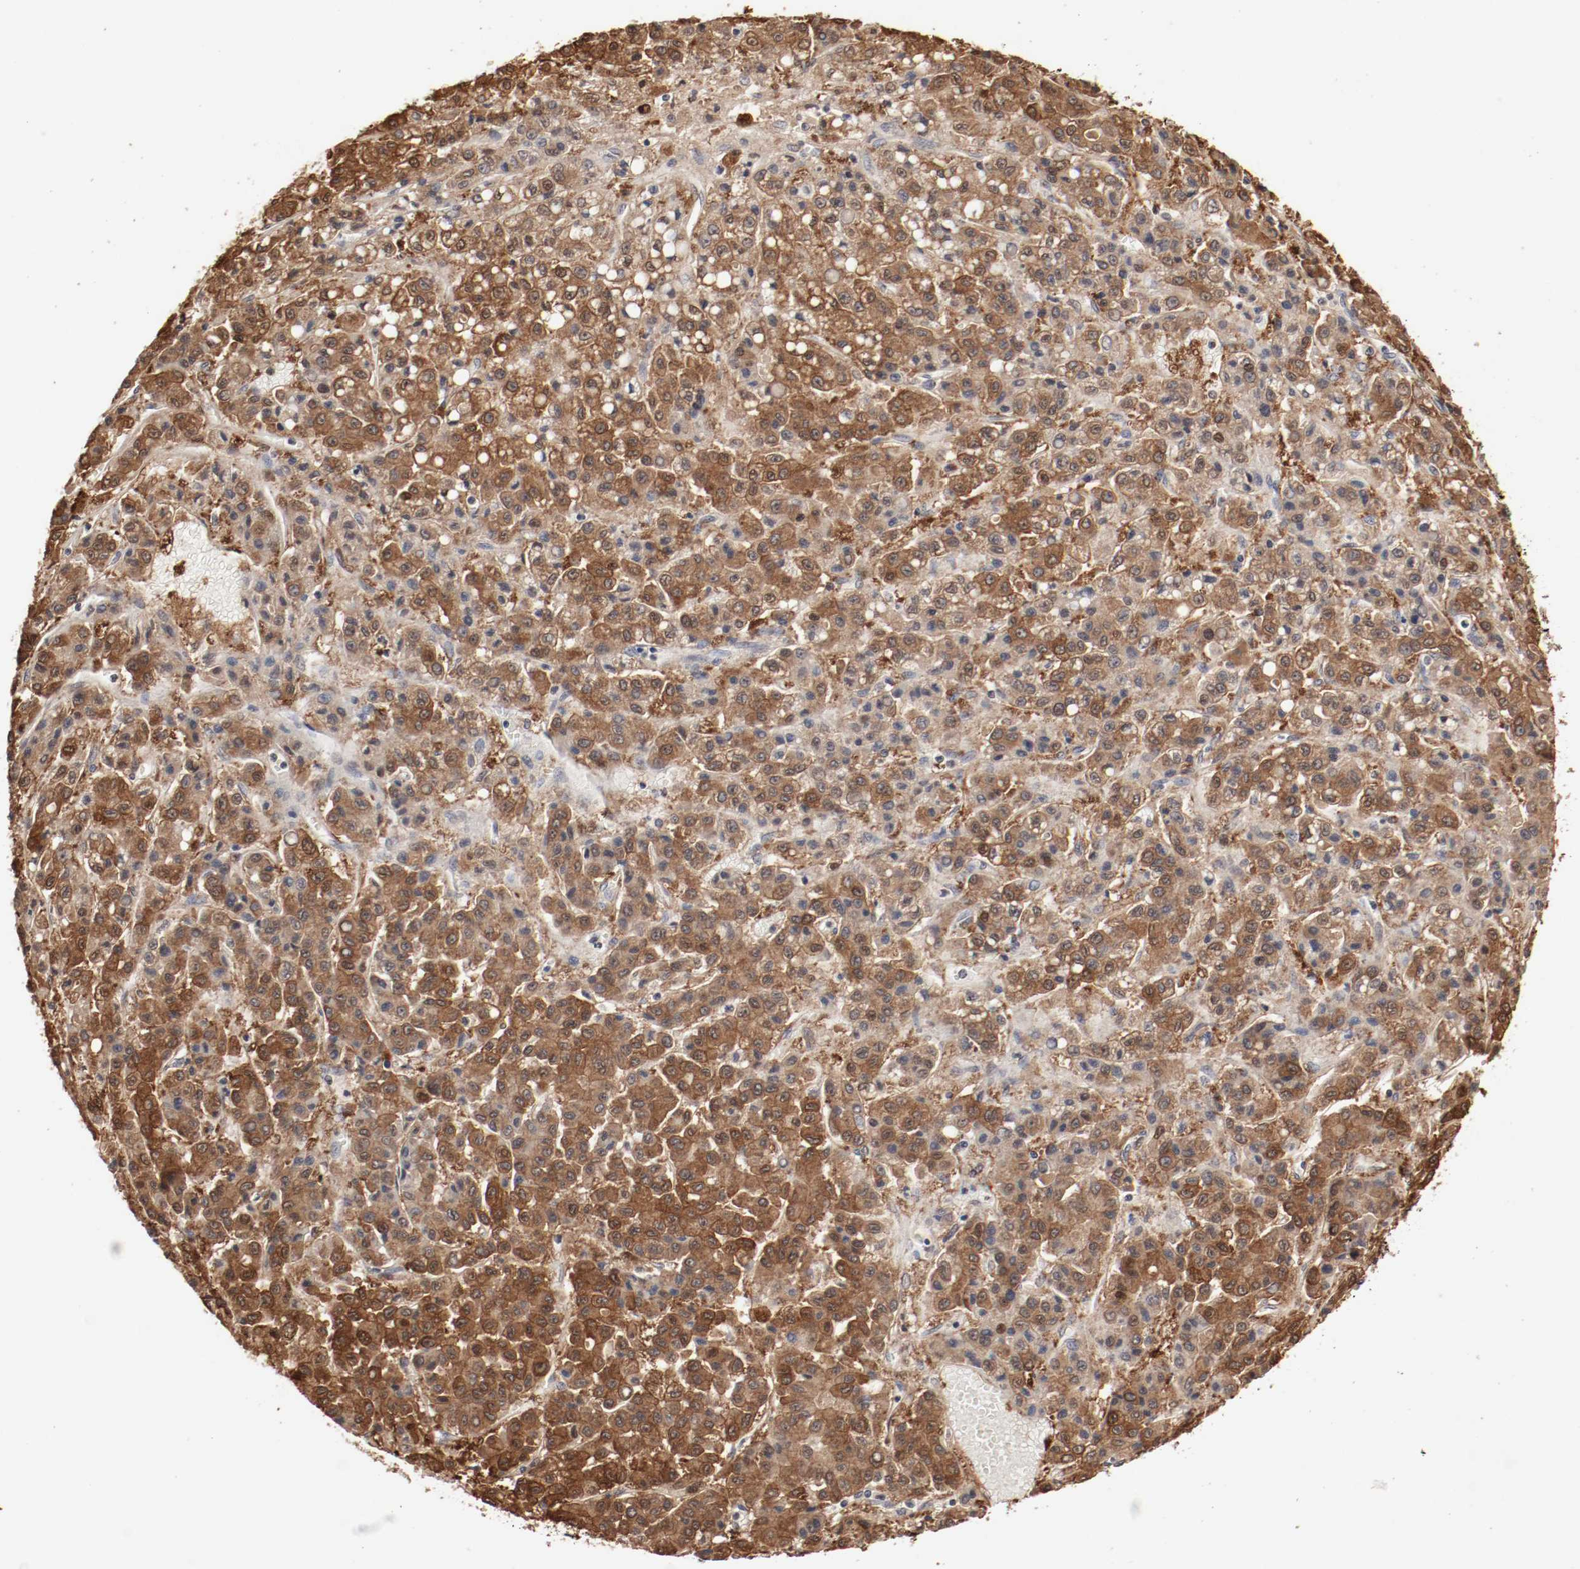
{"staining": {"intensity": "strong", "quantity": ">75%", "location": "cytoplasmic/membranous,nuclear"}, "tissue": "liver cancer", "cell_type": "Tumor cells", "image_type": "cancer", "snomed": [{"axis": "morphology", "description": "Carcinoma, Hepatocellular, NOS"}, {"axis": "topography", "description": "Liver"}], "caption": "Immunohistochemical staining of liver hepatocellular carcinoma shows strong cytoplasmic/membranous and nuclear protein staining in about >75% of tumor cells.", "gene": "WASL", "patient": {"sex": "male", "age": 70}}